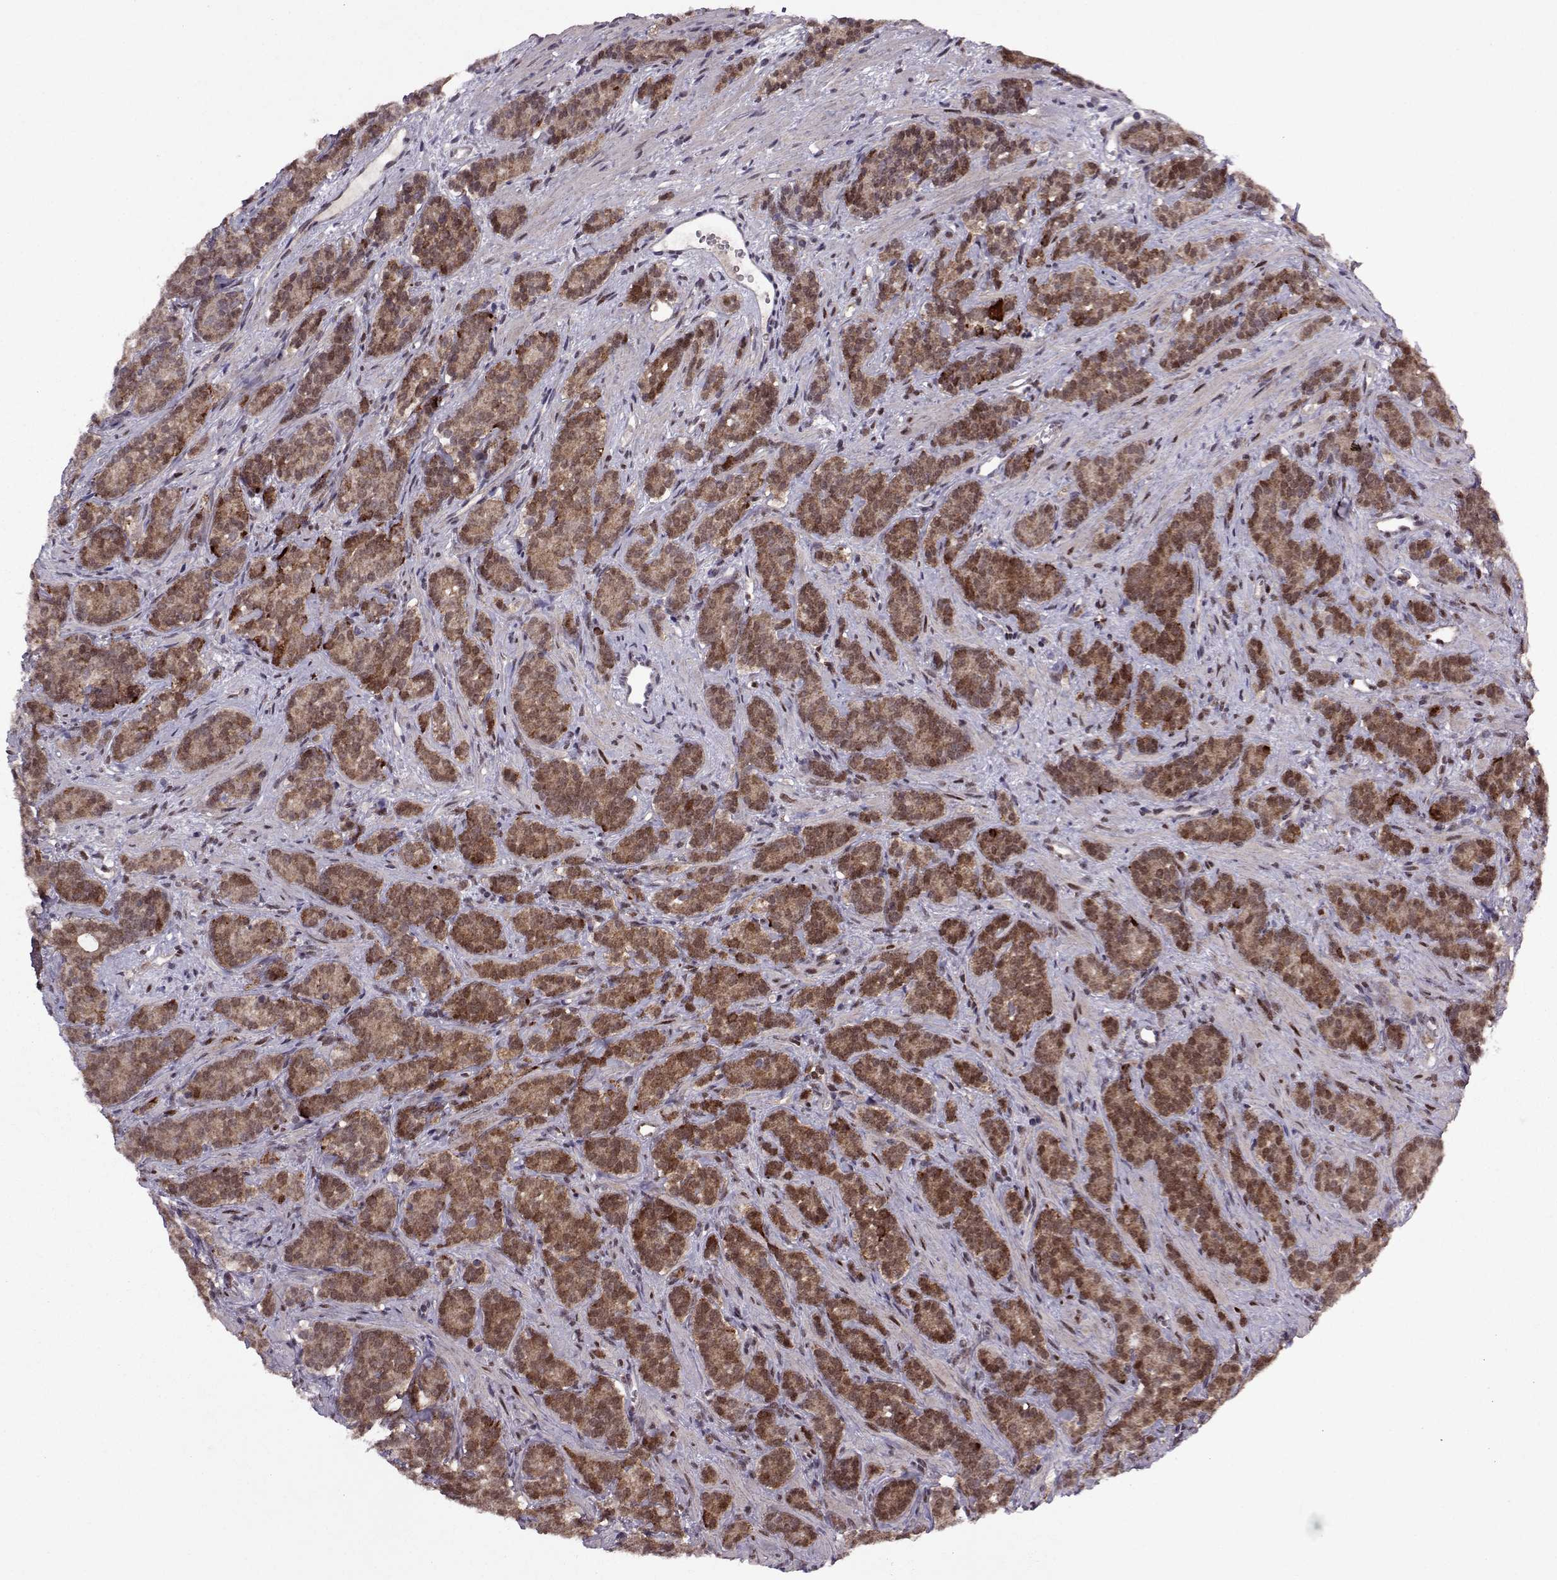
{"staining": {"intensity": "moderate", "quantity": ">75%", "location": "cytoplasmic/membranous,nuclear"}, "tissue": "prostate cancer", "cell_type": "Tumor cells", "image_type": "cancer", "snomed": [{"axis": "morphology", "description": "Adenocarcinoma, High grade"}, {"axis": "topography", "description": "Prostate"}], "caption": "Prostate cancer stained with a protein marker shows moderate staining in tumor cells.", "gene": "CDK4", "patient": {"sex": "male", "age": 84}}